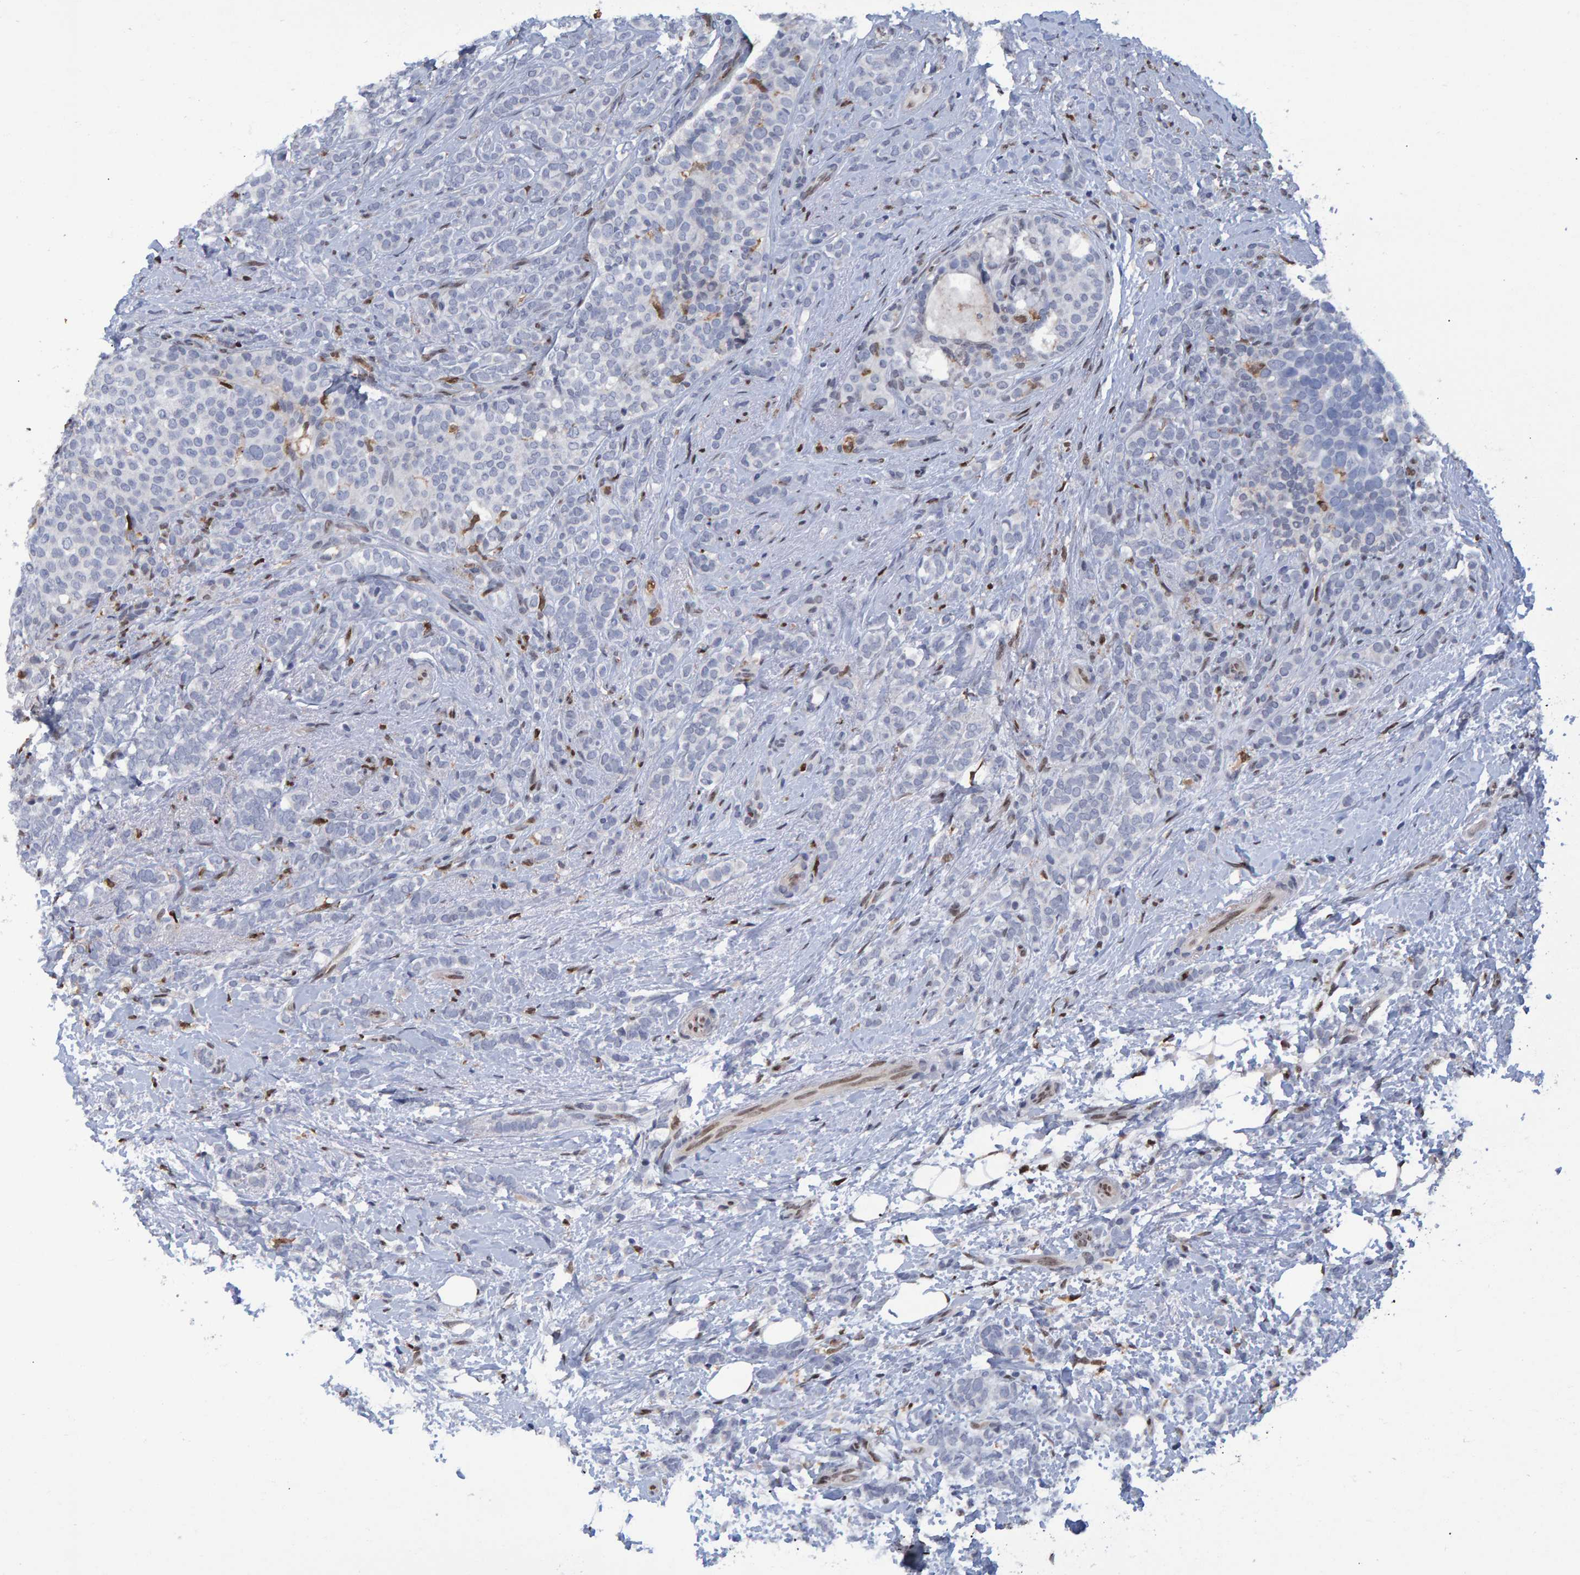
{"staining": {"intensity": "negative", "quantity": "none", "location": "none"}, "tissue": "breast cancer", "cell_type": "Tumor cells", "image_type": "cancer", "snomed": [{"axis": "morphology", "description": "Lobular carcinoma"}, {"axis": "topography", "description": "Breast"}], "caption": "Lobular carcinoma (breast) was stained to show a protein in brown. There is no significant positivity in tumor cells.", "gene": "QKI", "patient": {"sex": "female", "age": 50}}